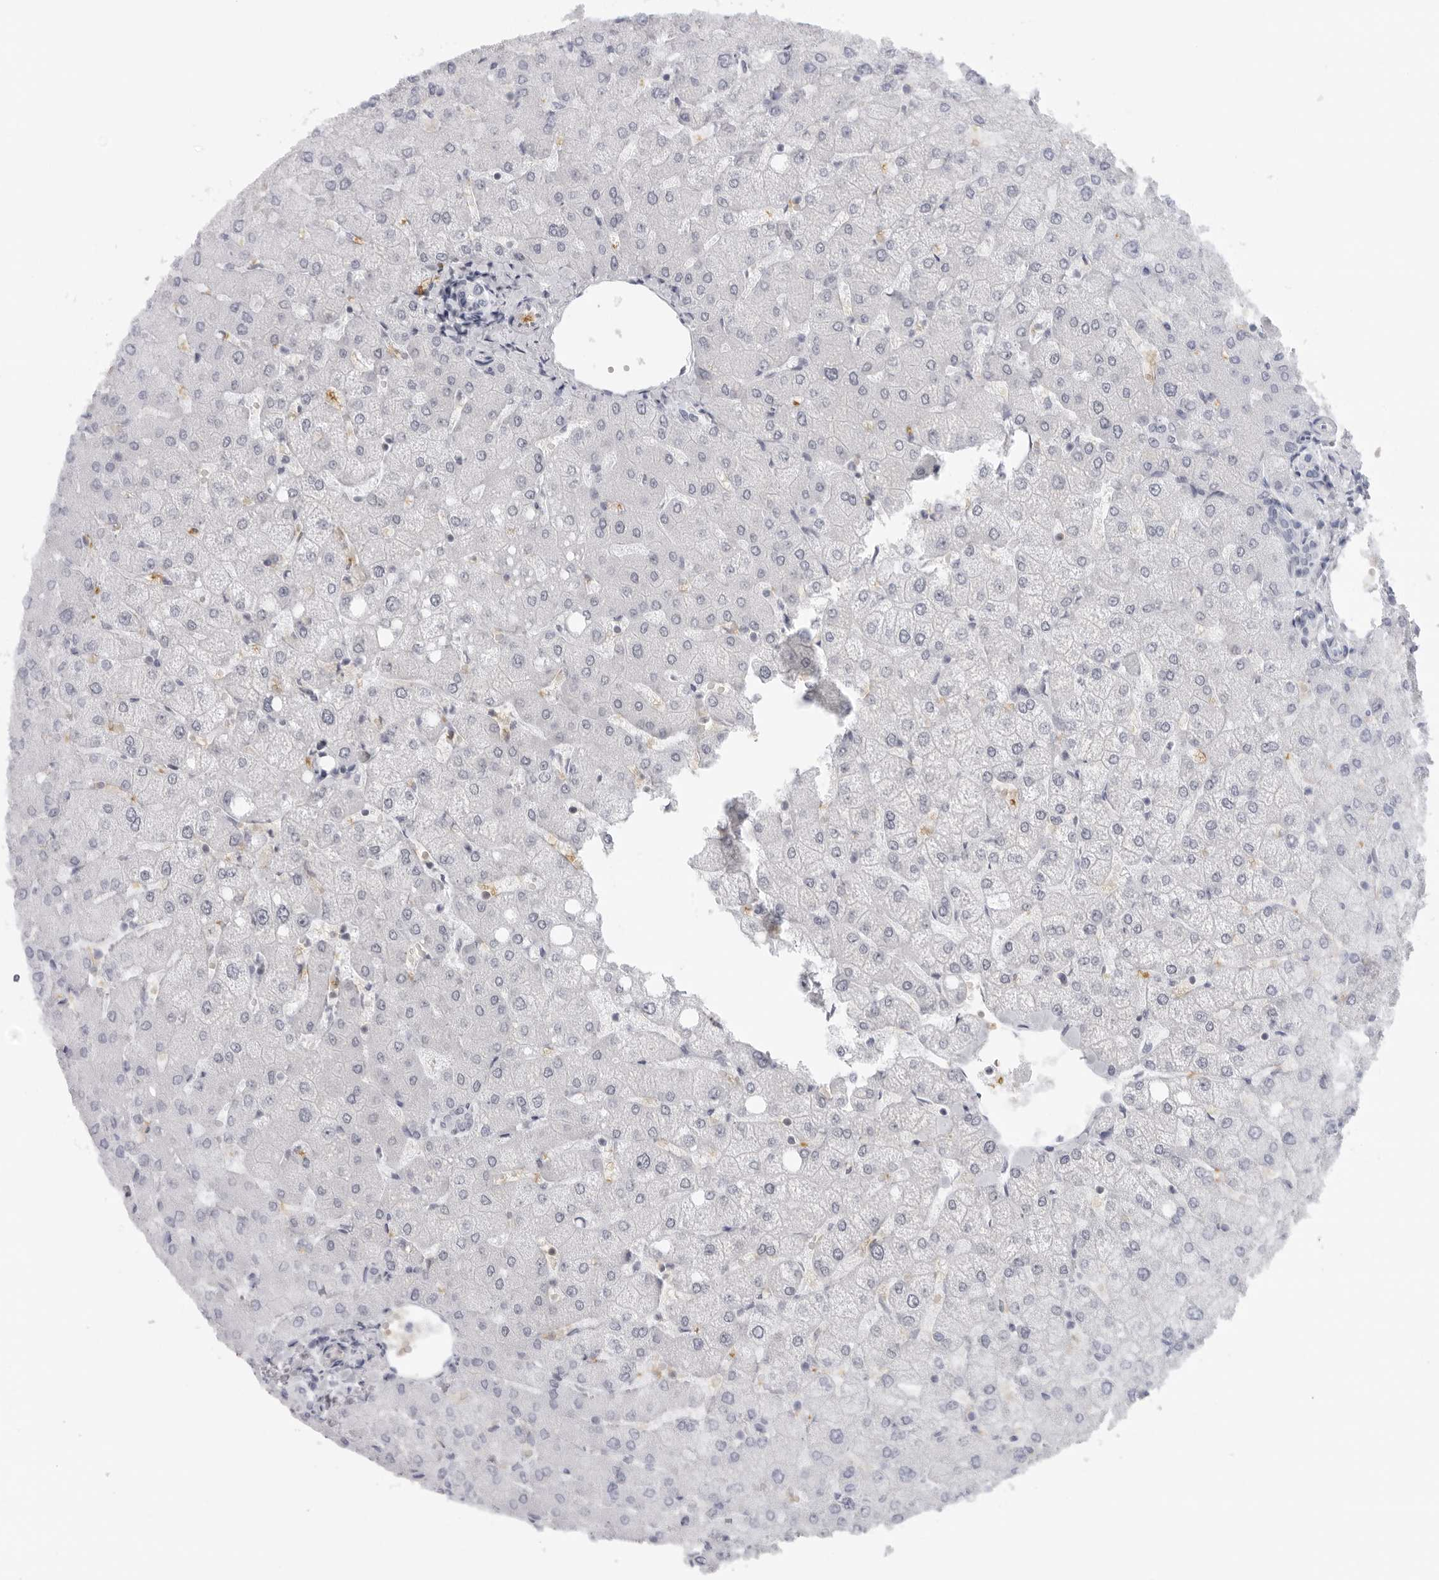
{"staining": {"intensity": "negative", "quantity": "none", "location": "none"}, "tissue": "liver", "cell_type": "Cholangiocytes", "image_type": "normal", "snomed": [{"axis": "morphology", "description": "Normal tissue, NOS"}, {"axis": "topography", "description": "Liver"}], "caption": "Photomicrograph shows no significant protein staining in cholangiocytes of benign liver. Nuclei are stained in blue.", "gene": "EPB41", "patient": {"sex": "female", "age": 54}}